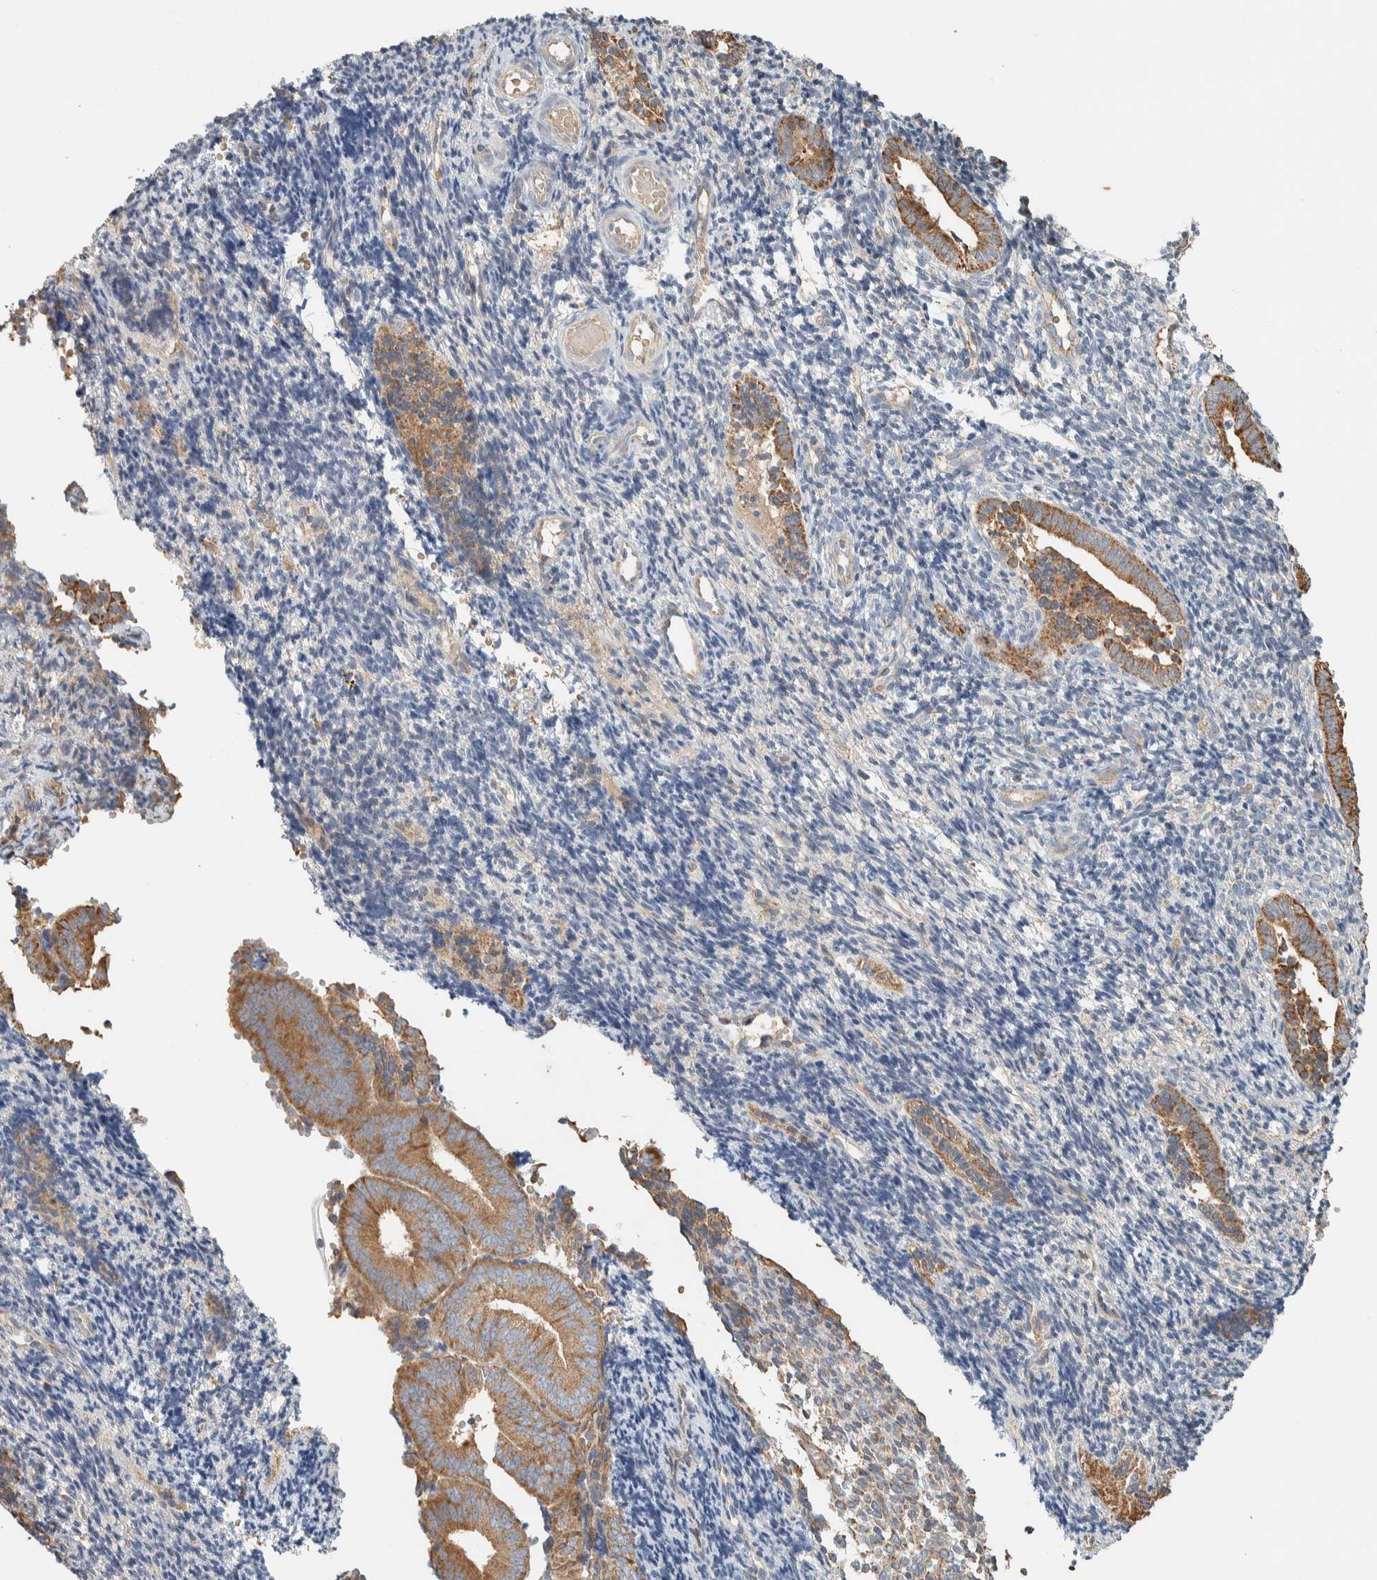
{"staining": {"intensity": "weak", "quantity": "<25%", "location": "cytoplasmic/membranous"}, "tissue": "endometrium", "cell_type": "Cells in endometrial stroma", "image_type": "normal", "snomed": [{"axis": "morphology", "description": "Normal tissue, NOS"}, {"axis": "topography", "description": "Uterus"}, {"axis": "topography", "description": "Endometrium"}], "caption": "A high-resolution photomicrograph shows immunohistochemistry (IHC) staining of normal endometrium, which shows no significant expression in cells in endometrial stroma.", "gene": "RAB11FIP1", "patient": {"sex": "female", "age": 33}}